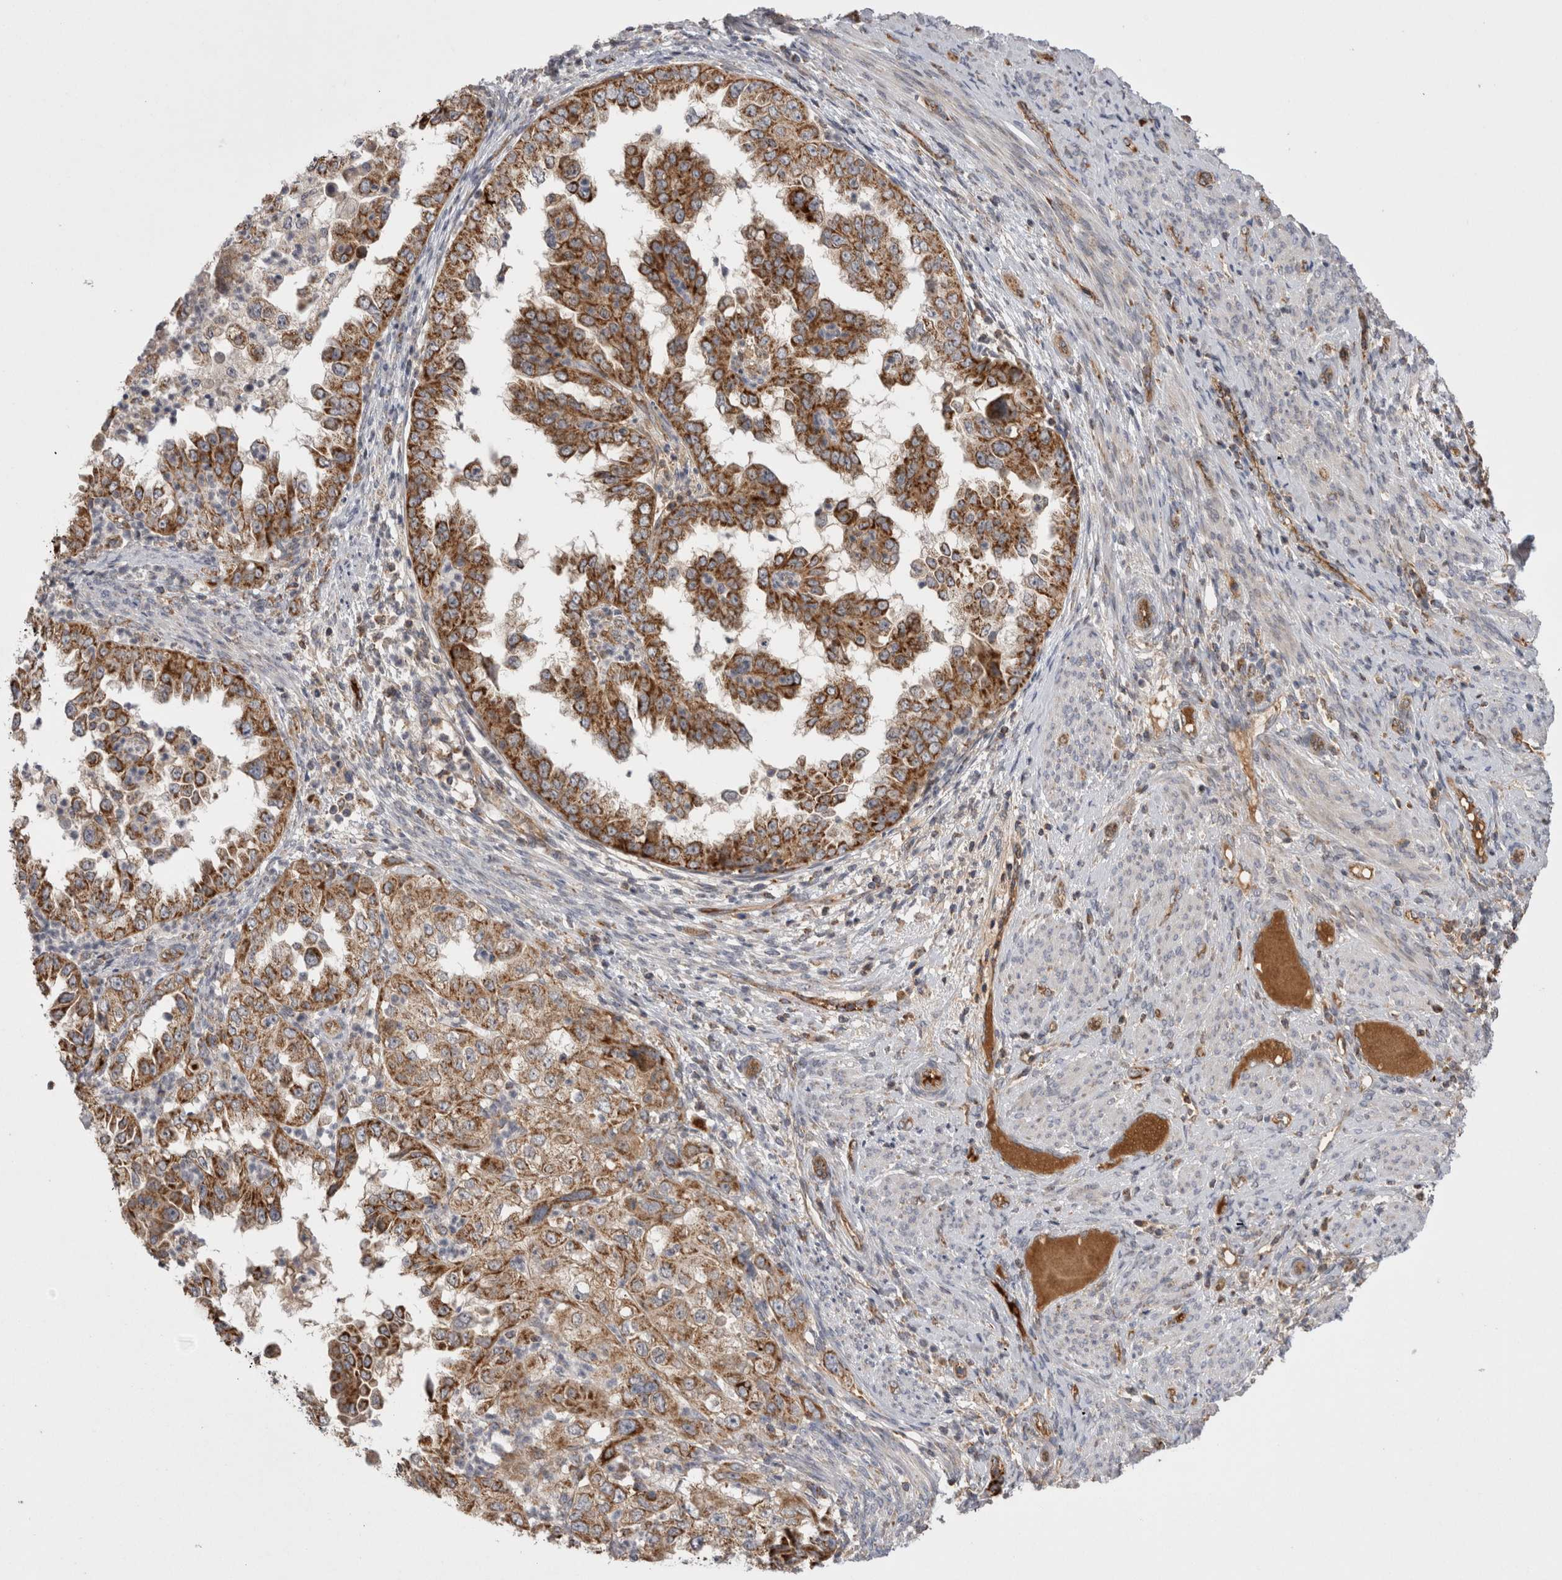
{"staining": {"intensity": "strong", "quantity": ">75%", "location": "cytoplasmic/membranous"}, "tissue": "endometrial cancer", "cell_type": "Tumor cells", "image_type": "cancer", "snomed": [{"axis": "morphology", "description": "Adenocarcinoma, NOS"}, {"axis": "topography", "description": "Endometrium"}], "caption": "Adenocarcinoma (endometrial) tissue displays strong cytoplasmic/membranous positivity in approximately >75% of tumor cells, visualized by immunohistochemistry.", "gene": "DARS2", "patient": {"sex": "female", "age": 85}}